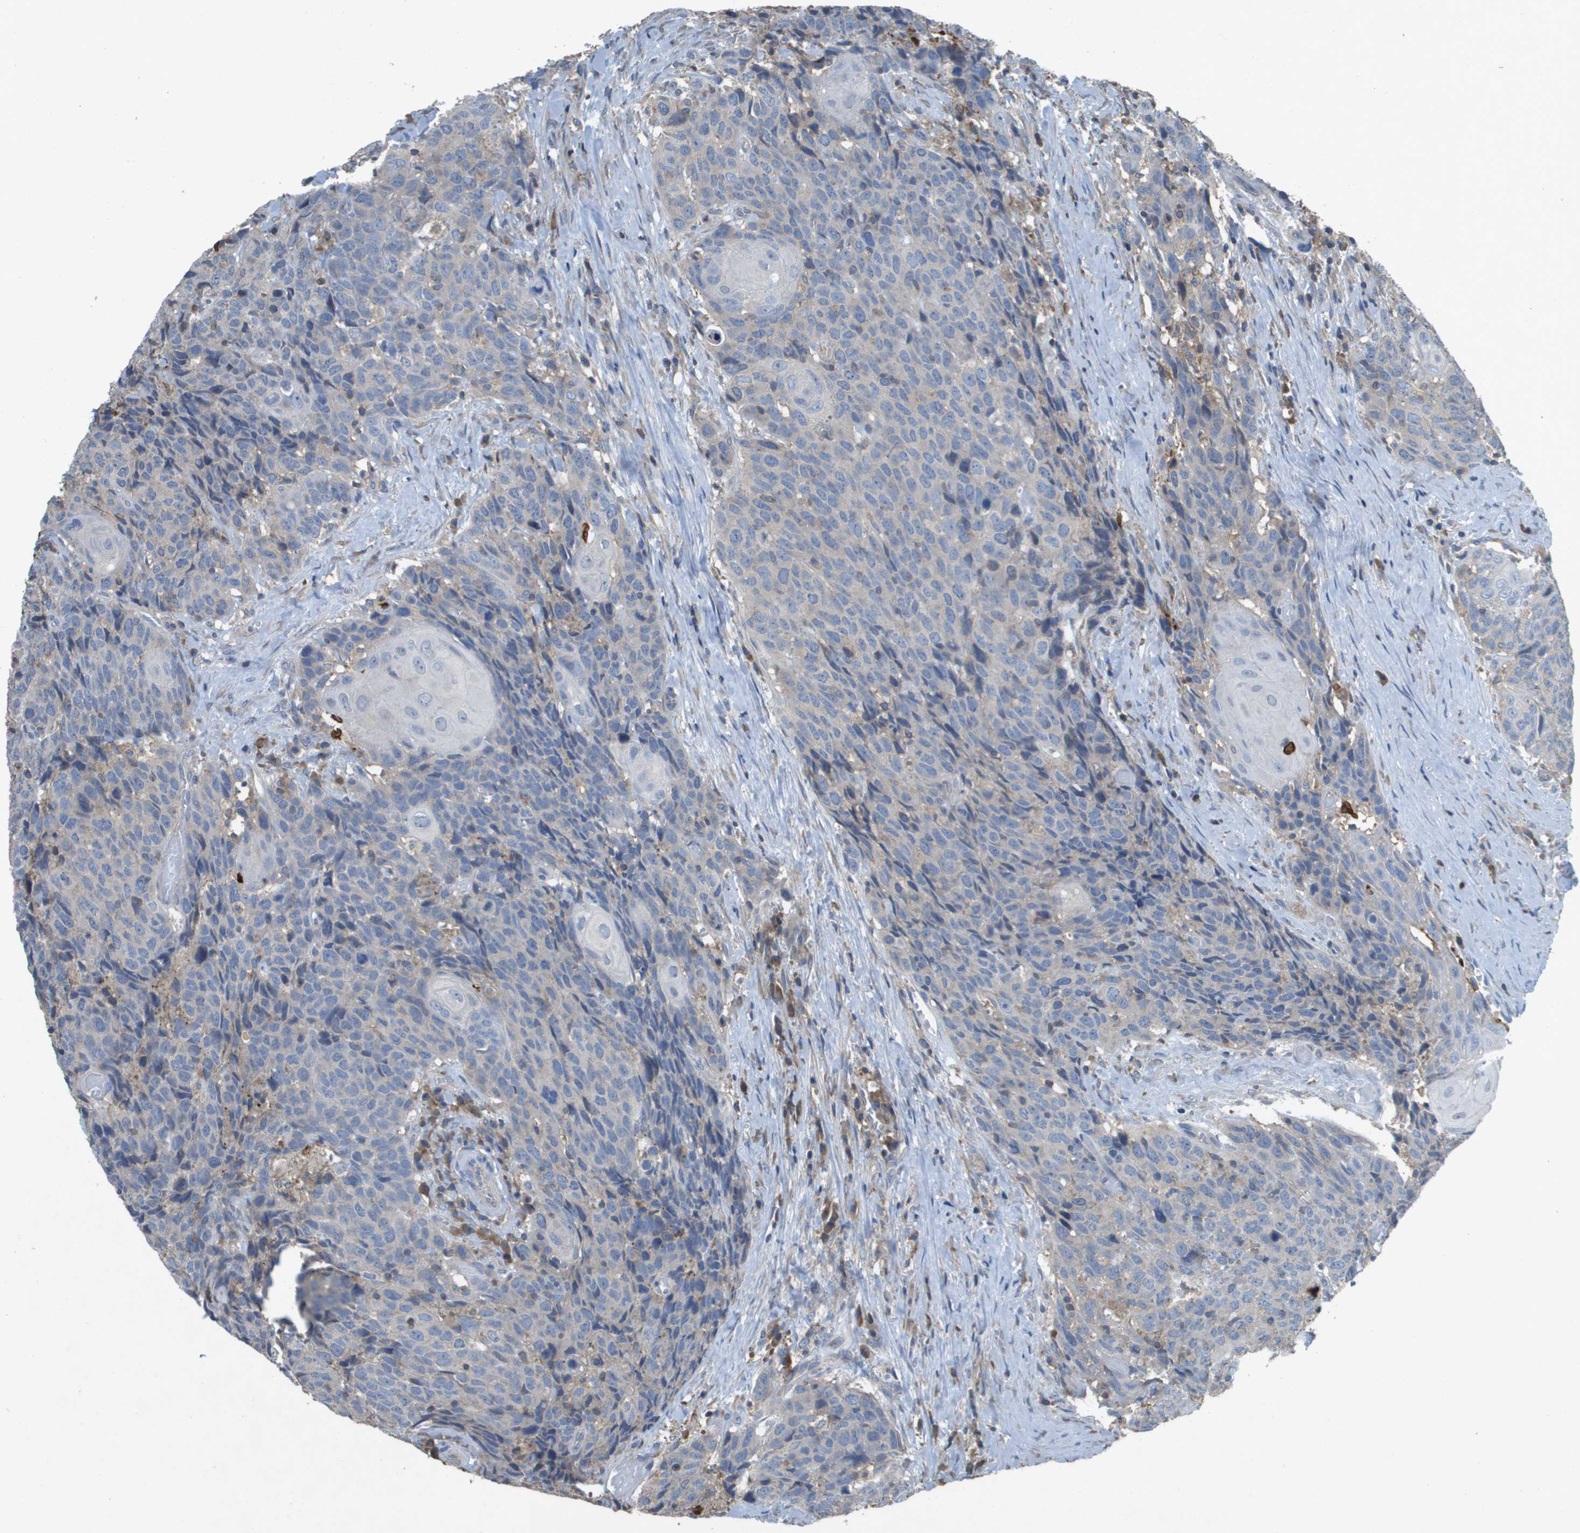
{"staining": {"intensity": "negative", "quantity": "none", "location": "none"}, "tissue": "head and neck cancer", "cell_type": "Tumor cells", "image_type": "cancer", "snomed": [{"axis": "morphology", "description": "Squamous cell carcinoma, NOS"}, {"axis": "topography", "description": "Head-Neck"}], "caption": "Immunohistochemical staining of head and neck cancer (squamous cell carcinoma) exhibits no significant staining in tumor cells.", "gene": "CLCA4", "patient": {"sex": "male", "age": 66}}